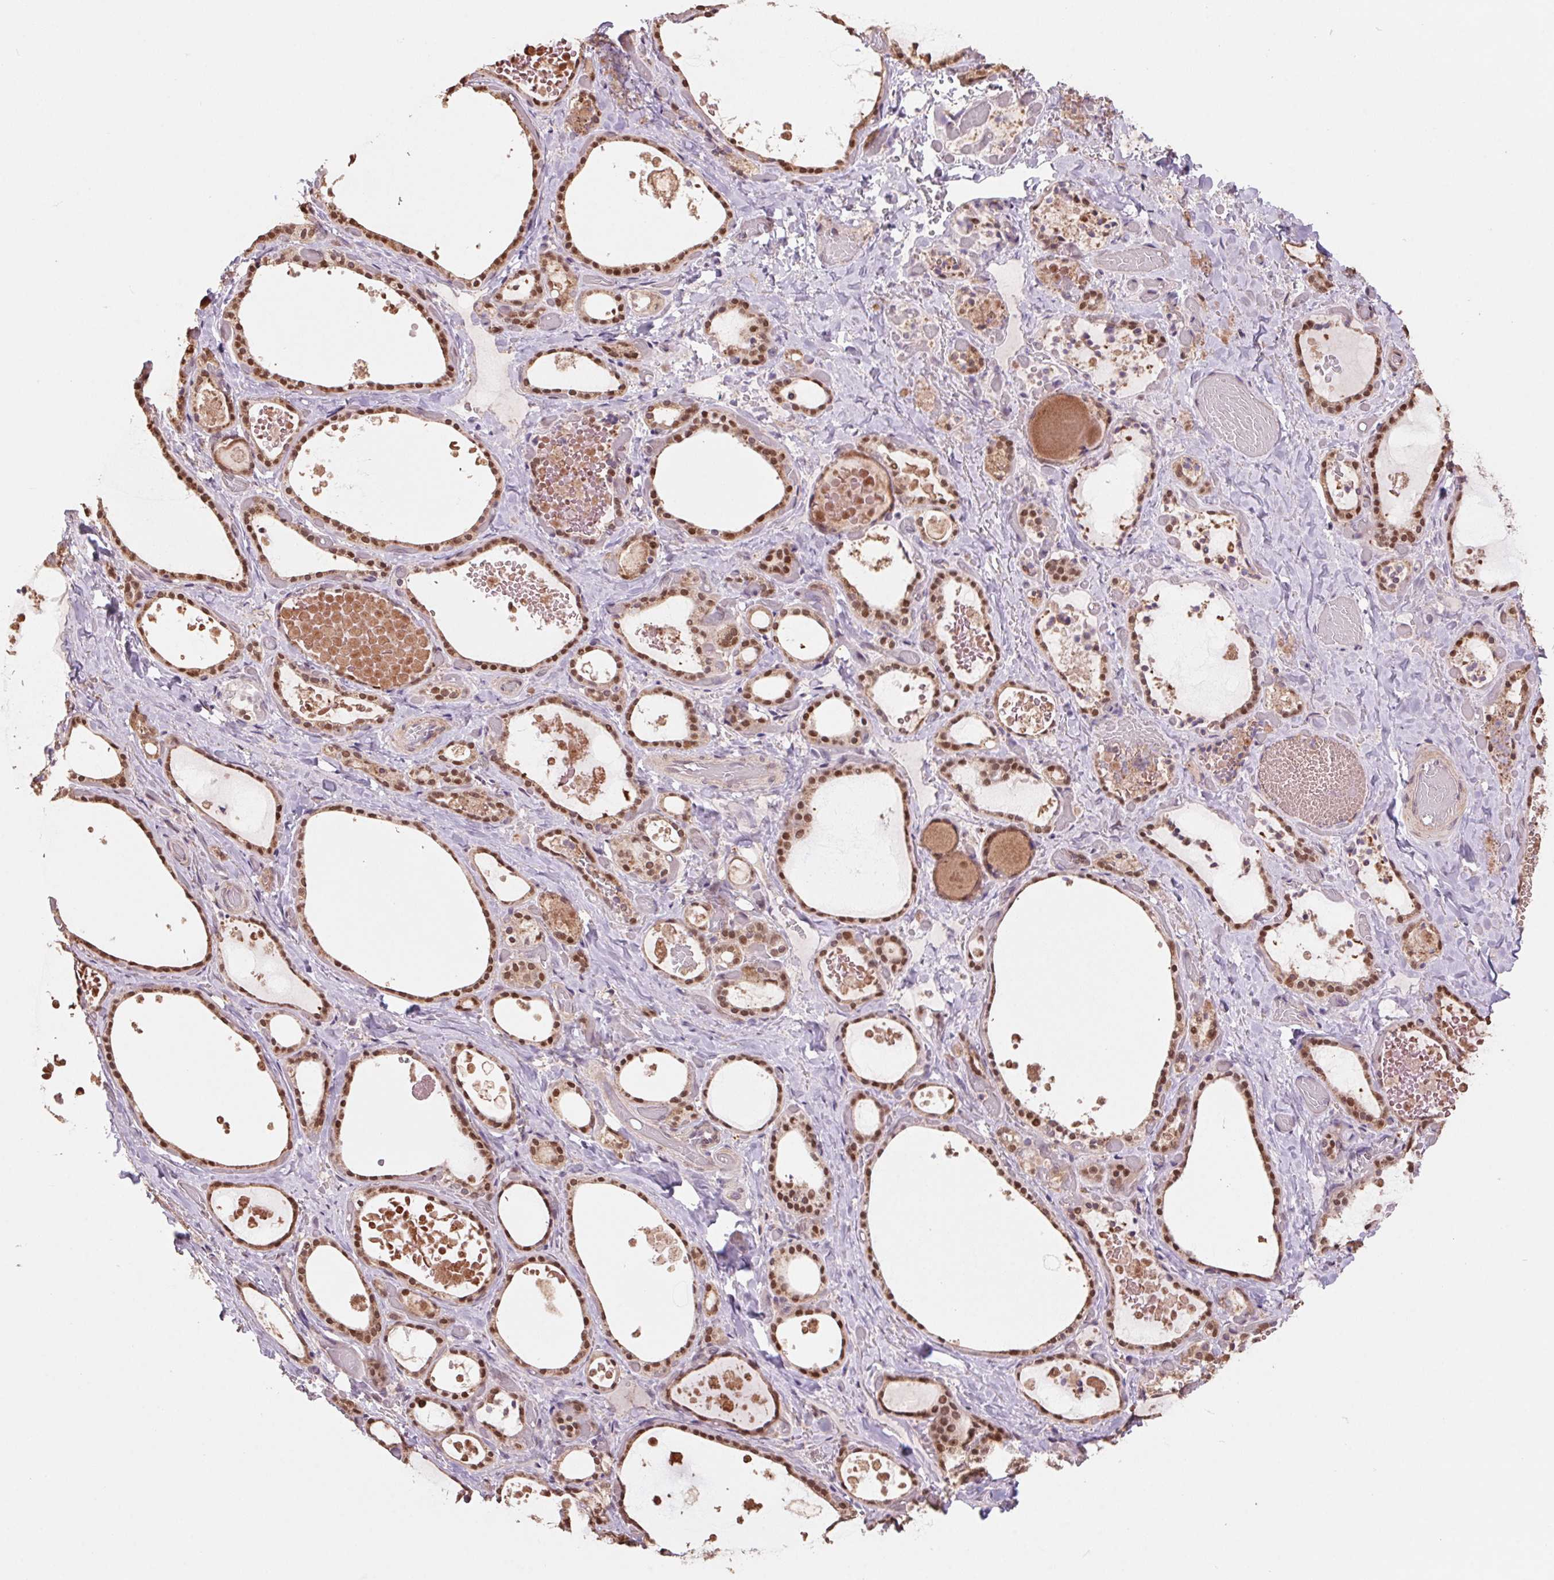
{"staining": {"intensity": "strong", "quantity": ">75%", "location": "cytoplasmic/membranous,nuclear"}, "tissue": "thyroid gland", "cell_type": "Glandular cells", "image_type": "normal", "snomed": [{"axis": "morphology", "description": "Normal tissue, NOS"}, {"axis": "topography", "description": "Thyroid gland"}], "caption": "Strong cytoplasmic/membranous,nuclear expression for a protein is present in about >75% of glandular cells of unremarkable thyroid gland using IHC.", "gene": "CUTA", "patient": {"sex": "female", "age": 56}}